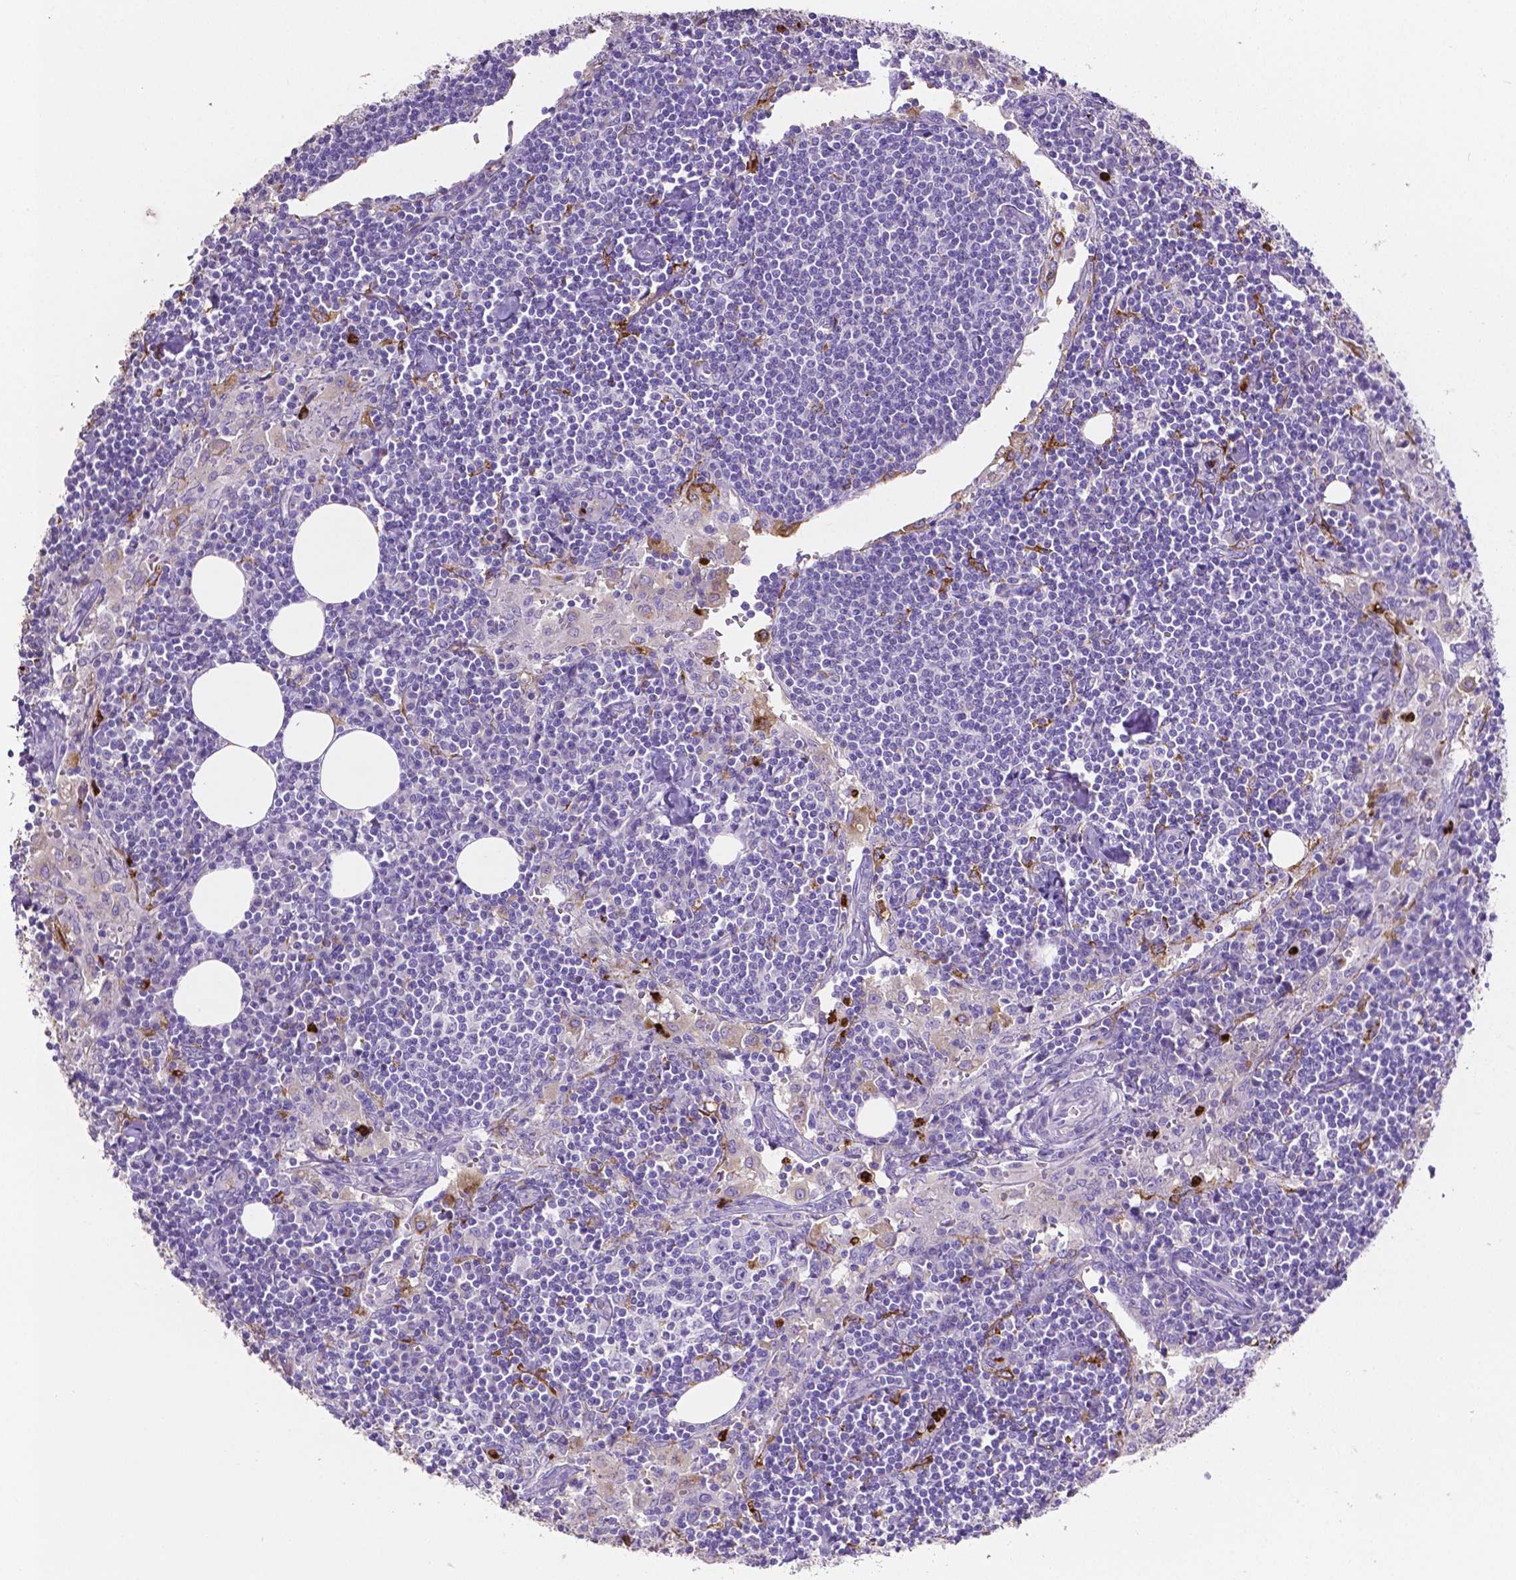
{"staining": {"intensity": "negative", "quantity": "none", "location": "none"}, "tissue": "lymph node", "cell_type": "Germinal center cells", "image_type": "normal", "snomed": [{"axis": "morphology", "description": "Normal tissue, NOS"}, {"axis": "topography", "description": "Lymph node"}], "caption": "This is a image of immunohistochemistry (IHC) staining of unremarkable lymph node, which shows no staining in germinal center cells. Nuclei are stained in blue.", "gene": "MMP9", "patient": {"sex": "male", "age": 55}}